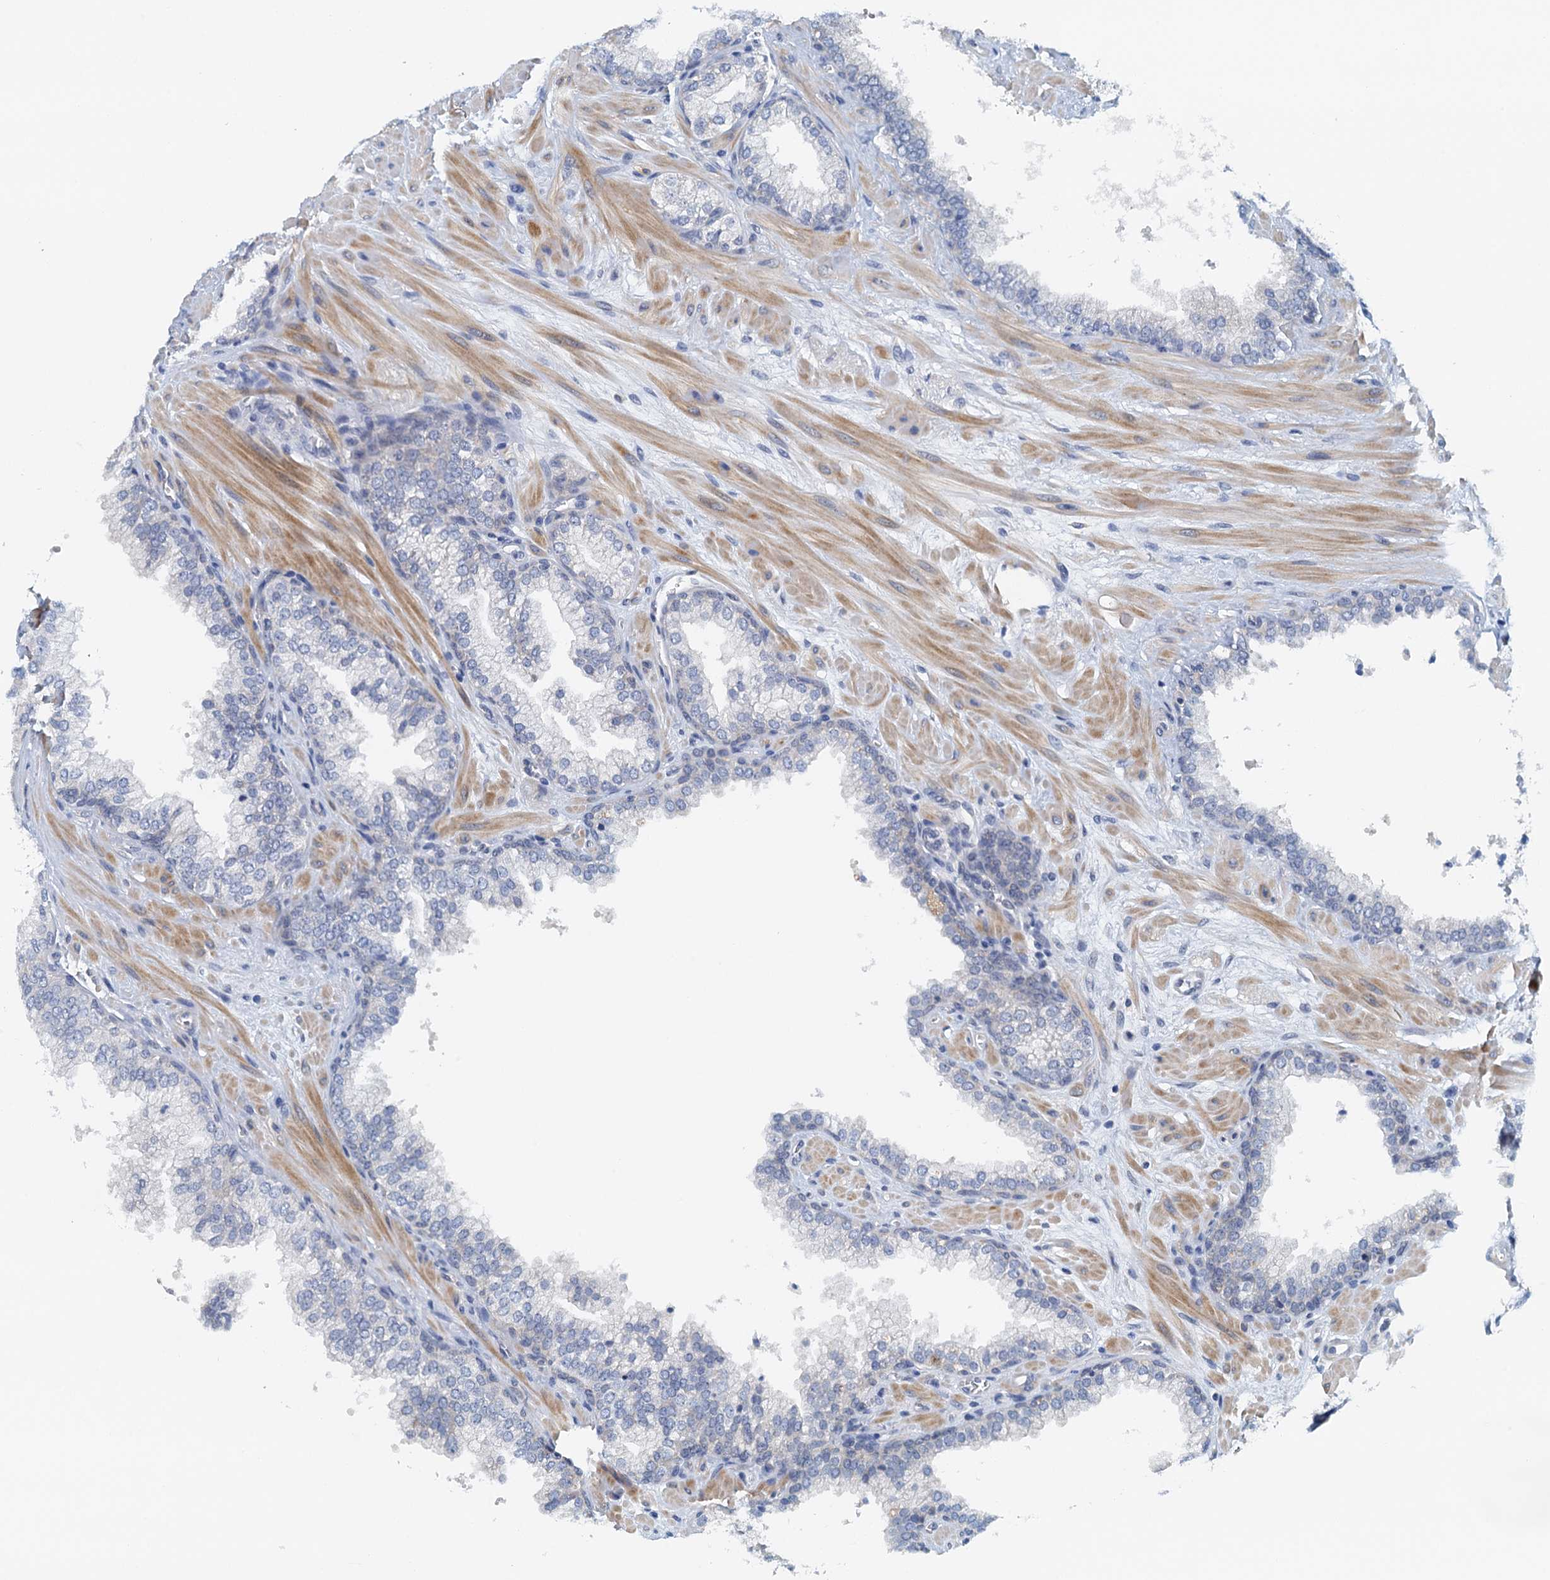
{"staining": {"intensity": "negative", "quantity": "none", "location": "none"}, "tissue": "prostate", "cell_type": "Glandular cells", "image_type": "normal", "snomed": [{"axis": "morphology", "description": "Normal tissue, NOS"}, {"axis": "topography", "description": "Prostate"}], "caption": "This image is of unremarkable prostate stained with immunohistochemistry to label a protein in brown with the nuclei are counter-stained blue. There is no staining in glandular cells.", "gene": "DTD1", "patient": {"sex": "male", "age": 60}}